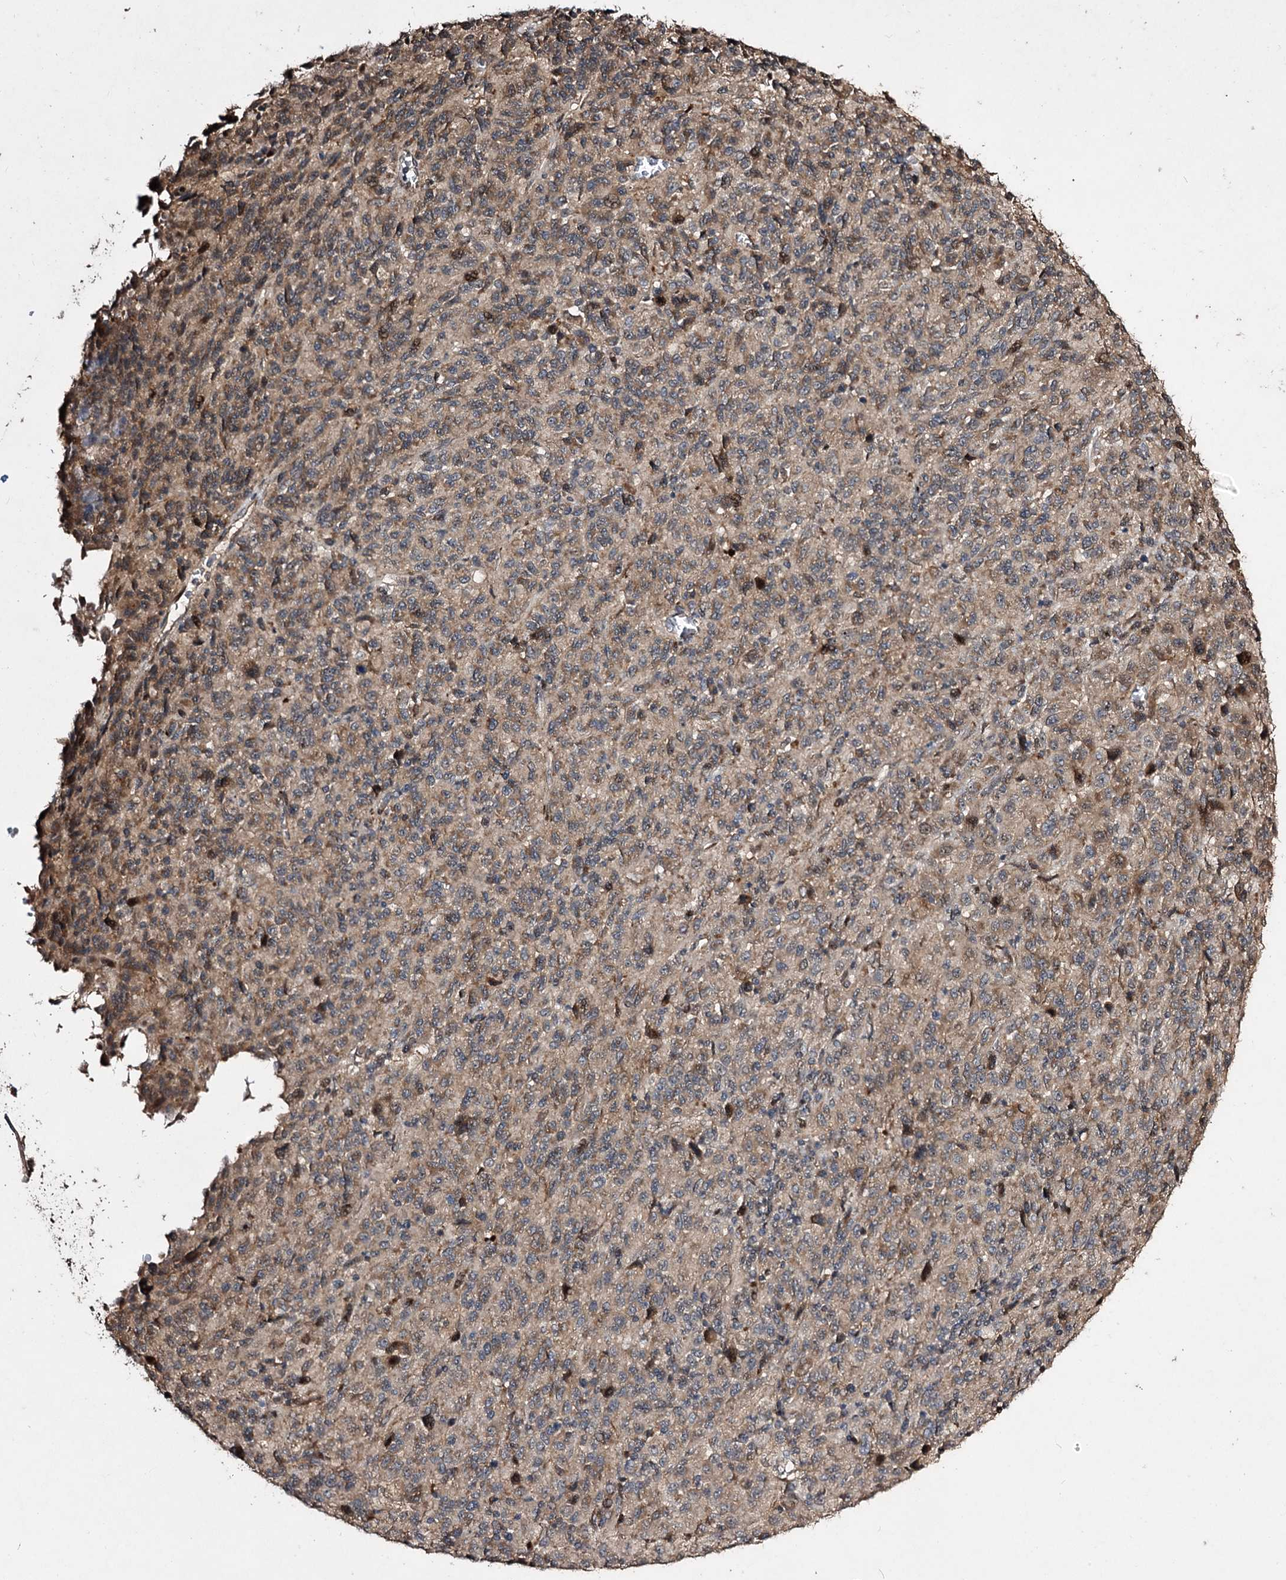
{"staining": {"intensity": "moderate", "quantity": ">75%", "location": "cytoplasmic/membranous"}, "tissue": "melanoma", "cell_type": "Tumor cells", "image_type": "cancer", "snomed": [{"axis": "morphology", "description": "Malignant melanoma, Metastatic site"}, {"axis": "topography", "description": "Lung"}], "caption": "A medium amount of moderate cytoplasmic/membranous staining is seen in about >75% of tumor cells in malignant melanoma (metastatic site) tissue.", "gene": "CPNE8", "patient": {"sex": "male", "age": 64}}